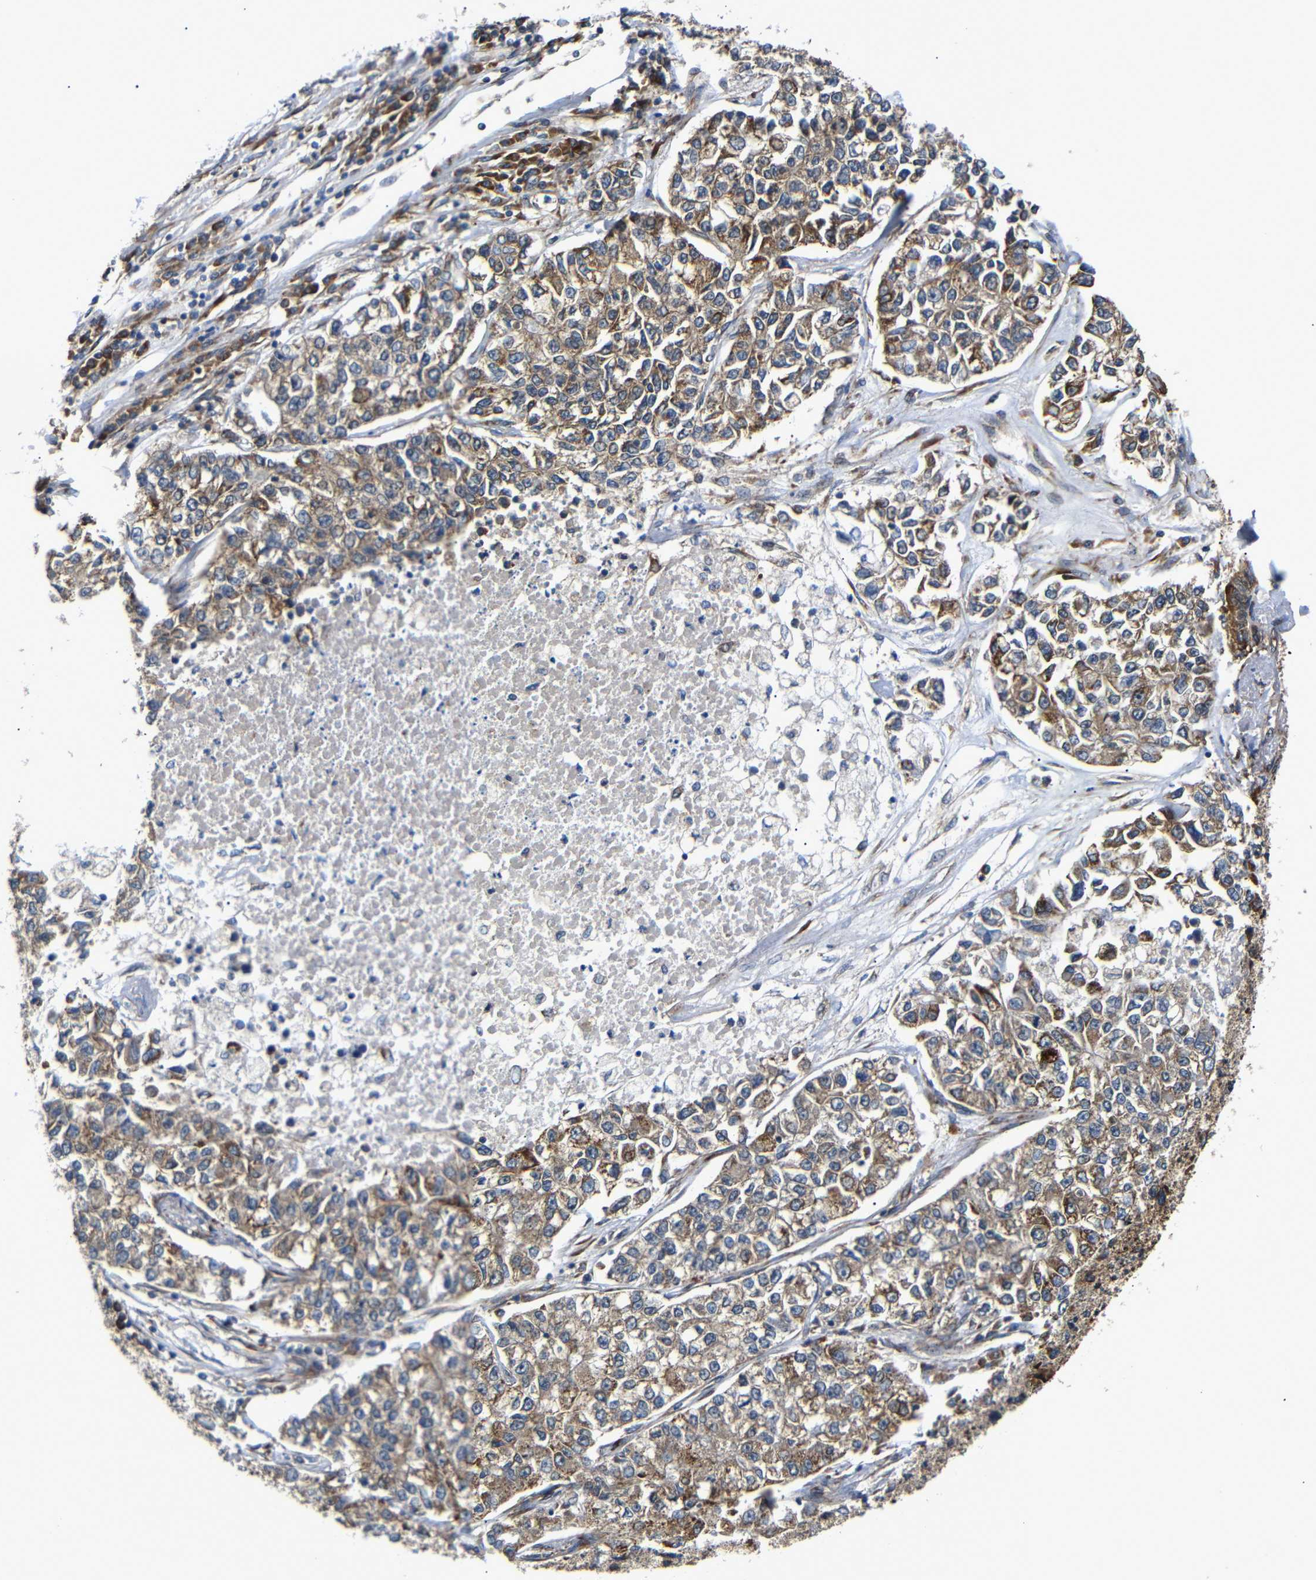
{"staining": {"intensity": "moderate", "quantity": ">75%", "location": "cytoplasmic/membranous"}, "tissue": "lung cancer", "cell_type": "Tumor cells", "image_type": "cancer", "snomed": [{"axis": "morphology", "description": "Adenocarcinoma, NOS"}, {"axis": "topography", "description": "Lung"}], "caption": "DAB (3,3'-diaminobenzidine) immunohistochemical staining of human lung cancer shows moderate cytoplasmic/membranous protein expression in about >75% of tumor cells.", "gene": "KANK4", "patient": {"sex": "male", "age": 49}}